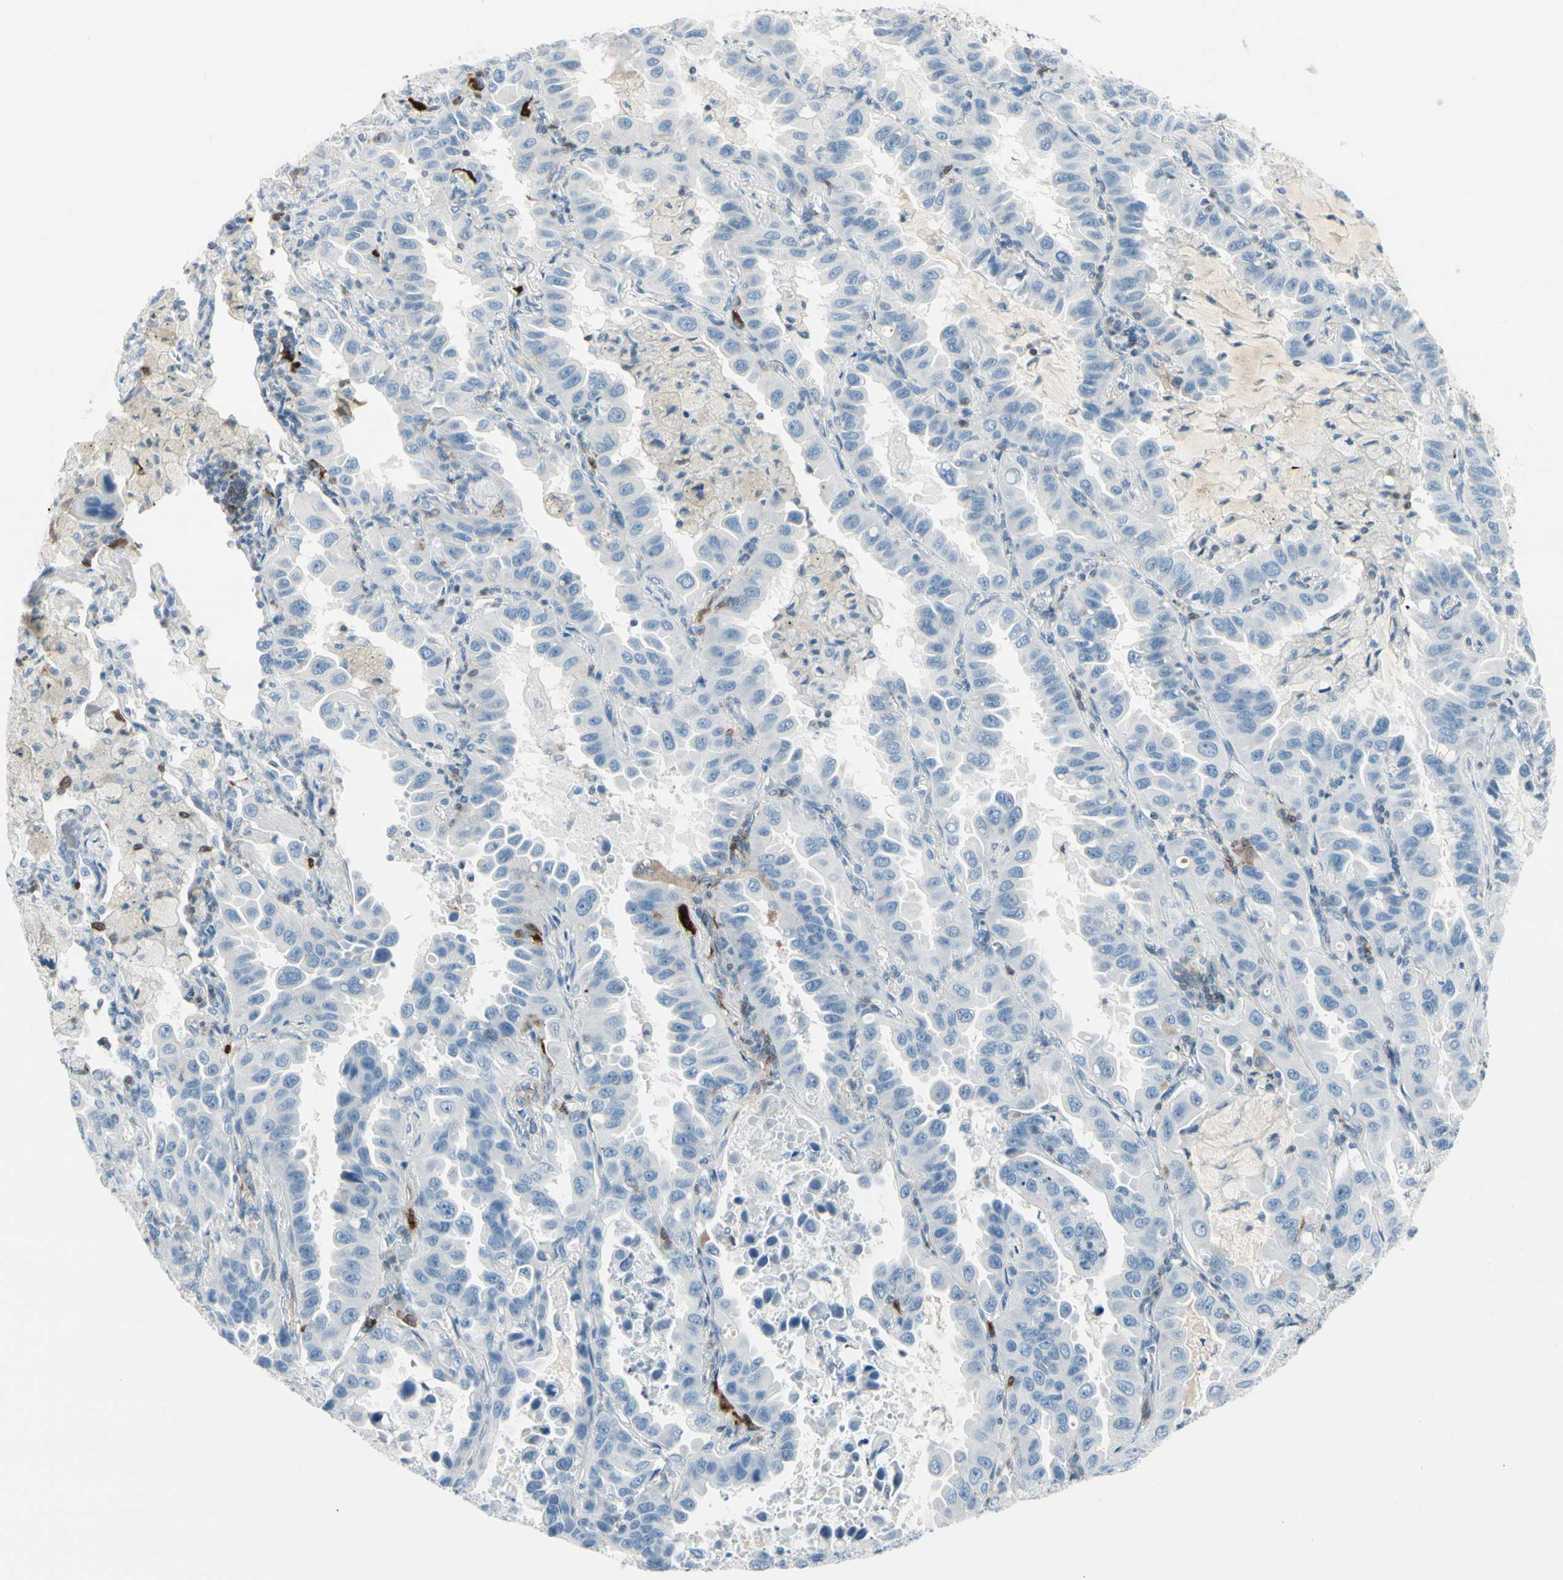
{"staining": {"intensity": "negative", "quantity": "none", "location": "none"}, "tissue": "lung cancer", "cell_type": "Tumor cells", "image_type": "cancer", "snomed": [{"axis": "morphology", "description": "Adenocarcinoma, NOS"}, {"axis": "topography", "description": "Lung"}], "caption": "Immunohistochemistry (IHC) micrograph of neoplastic tissue: lung cancer (adenocarcinoma) stained with DAB (3,3'-diaminobenzidine) displays no significant protein positivity in tumor cells.", "gene": "TRAF1", "patient": {"sex": "male", "age": 64}}